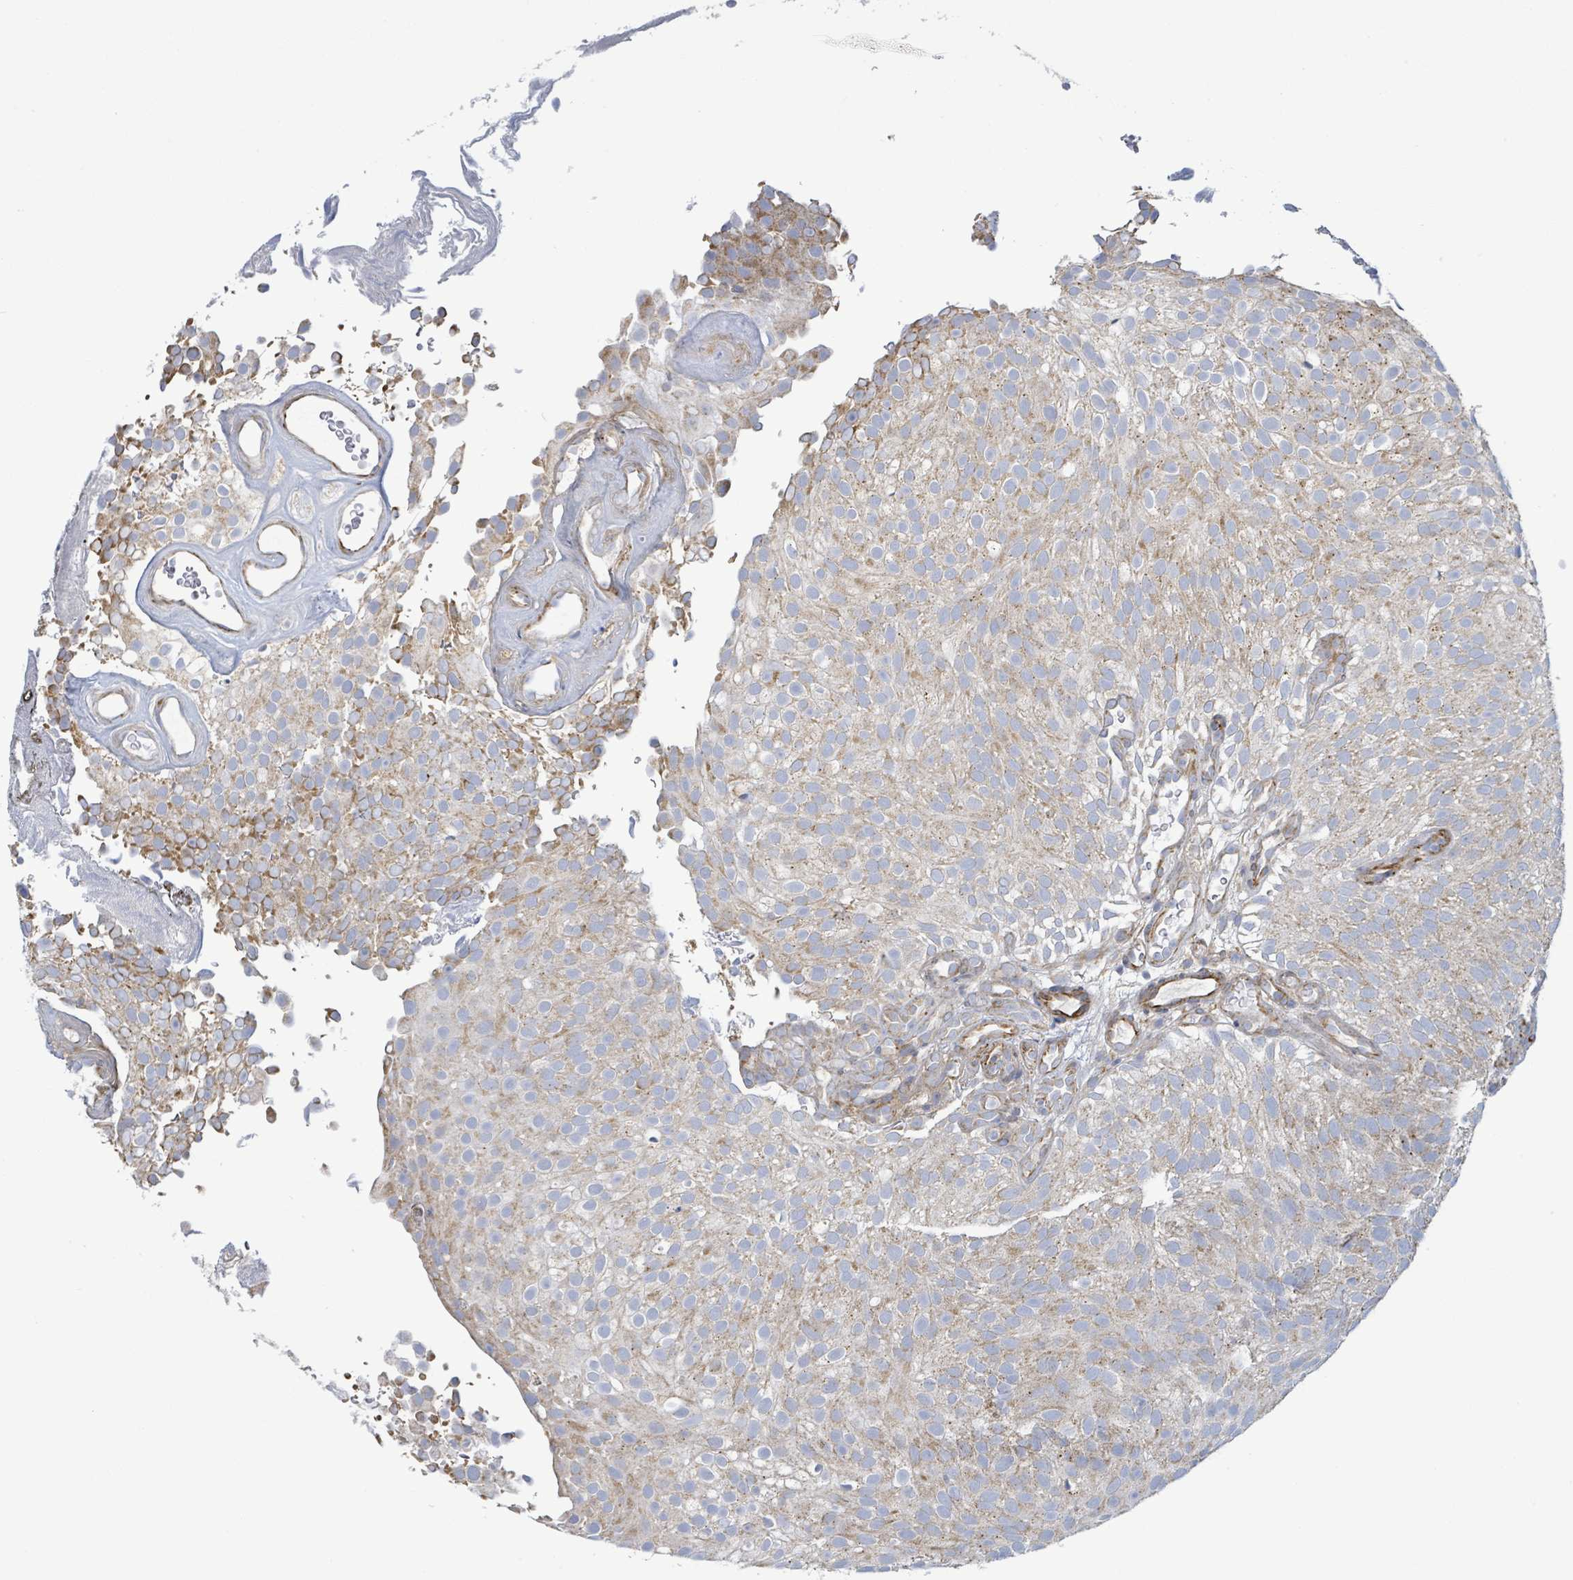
{"staining": {"intensity": "moderate", "quantity": "25%-75%", "location": "cytoplasmic/membranous"}, "tissue": "urothelial cancer", "cell_type": "Tumor cells", "image_type": "cancer", "snomed": [{"axis": "morphology", "description": "Urothelial carcinoma, Low grade"}, {"axis": "topography", "description": "Urinary bladder"}], "caption": "A brown stain shows moderate cytoplasmic/membranous expression of a protein in human urothelial carcinoma (low-grade) tumor cells.", "gene": "ALG12", "patient": {"sex": "male", "age": 78}}